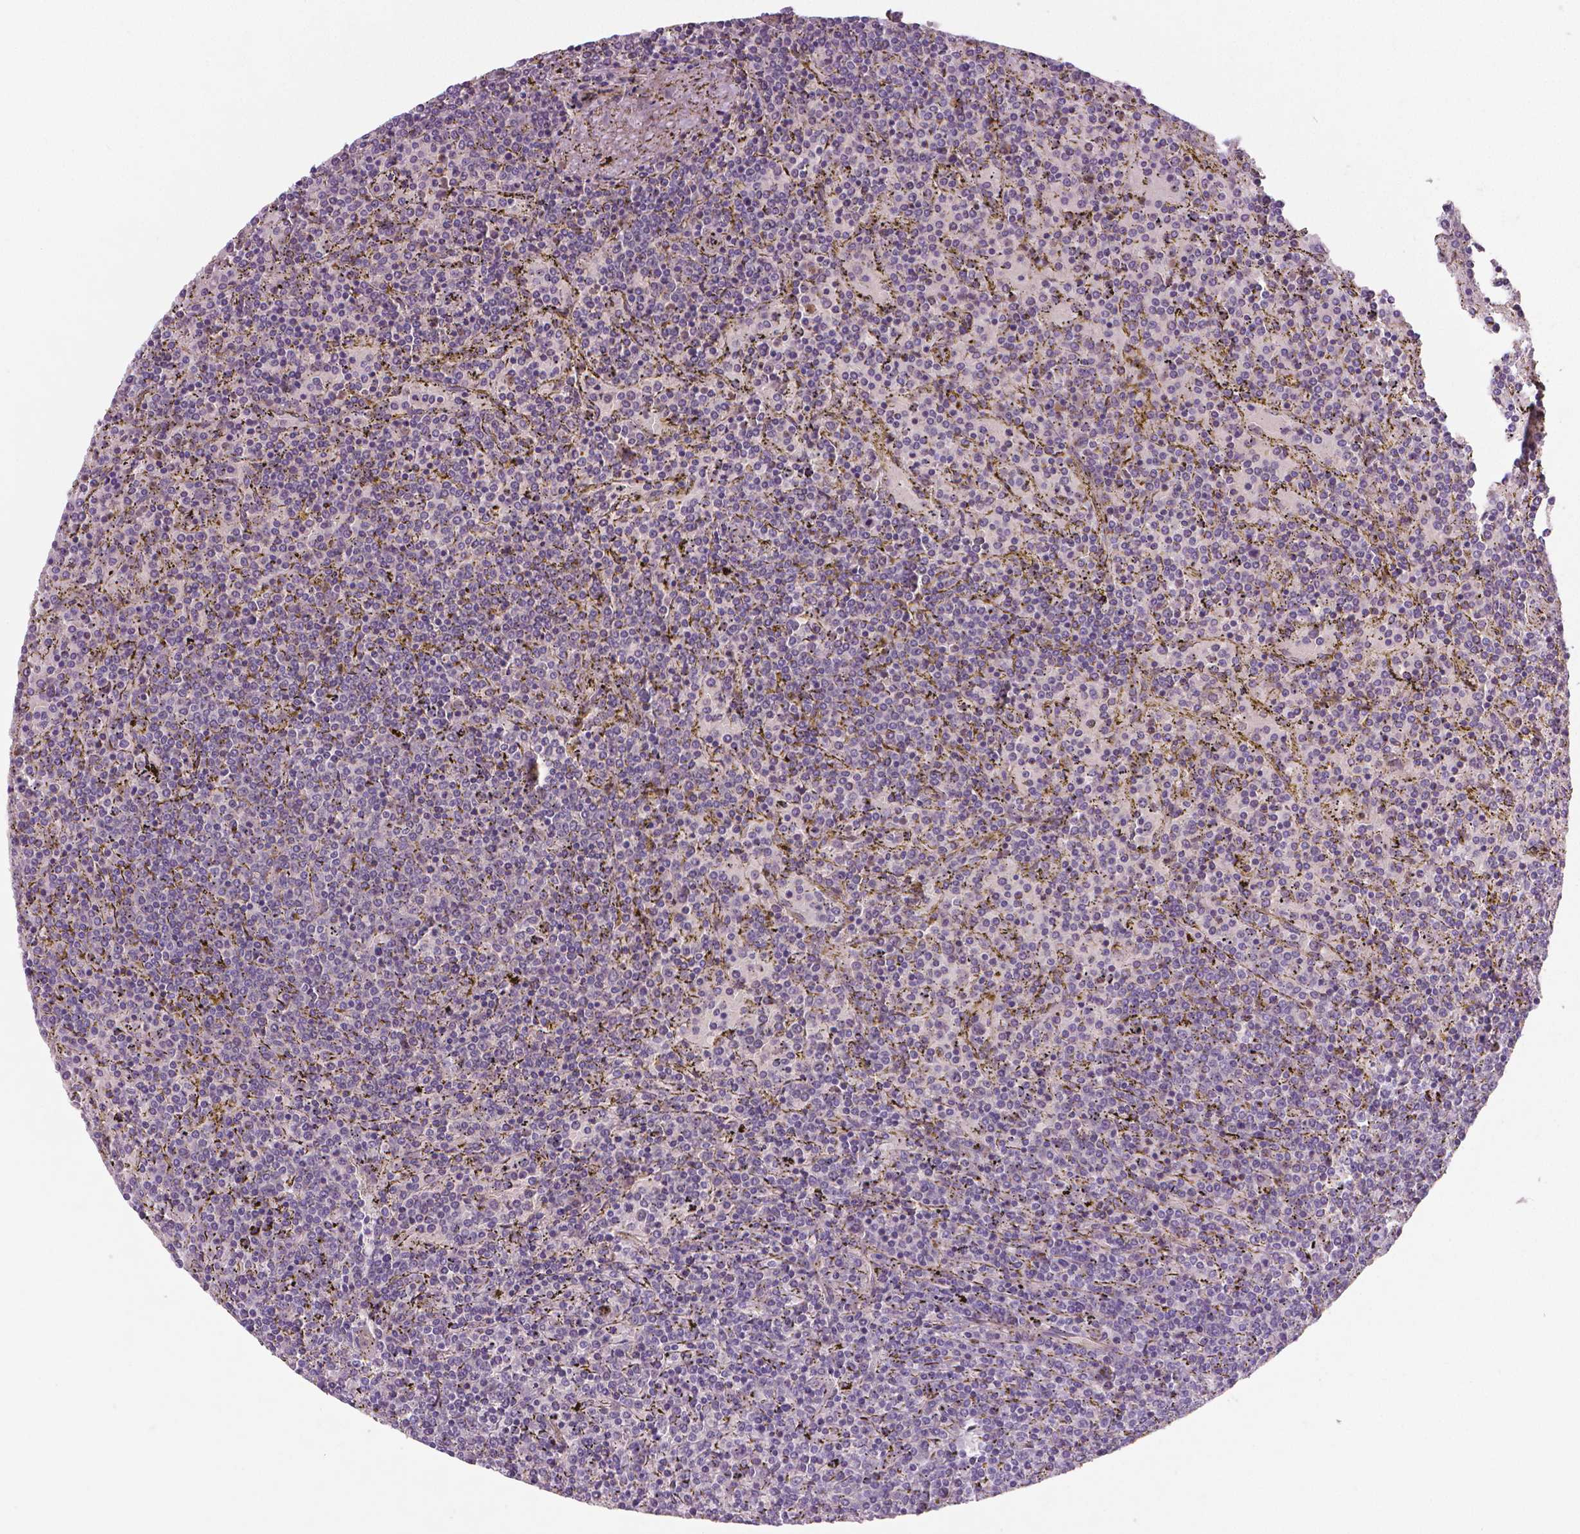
{"staining": {"intensity": "negative", "quantity": "none", "location": "none"}, "tissue": "lymphoma", "cell_type": "Tumor cells", "image_type": "cancer", "snomed": [{"axis": "morphology", "description": "Malignant lymphoma, non-Hodgkin's type, Low grade"}, {"axis": "topography", "description": "Spleen"}], "caption": "This is an IHC photomicrograph of malignant lymphoma, non-Hodgkin's type (low-grade). There is no expression in tumor cells.", "gene": "FLT1", "patient": {"sex": "female", "age": 77}}